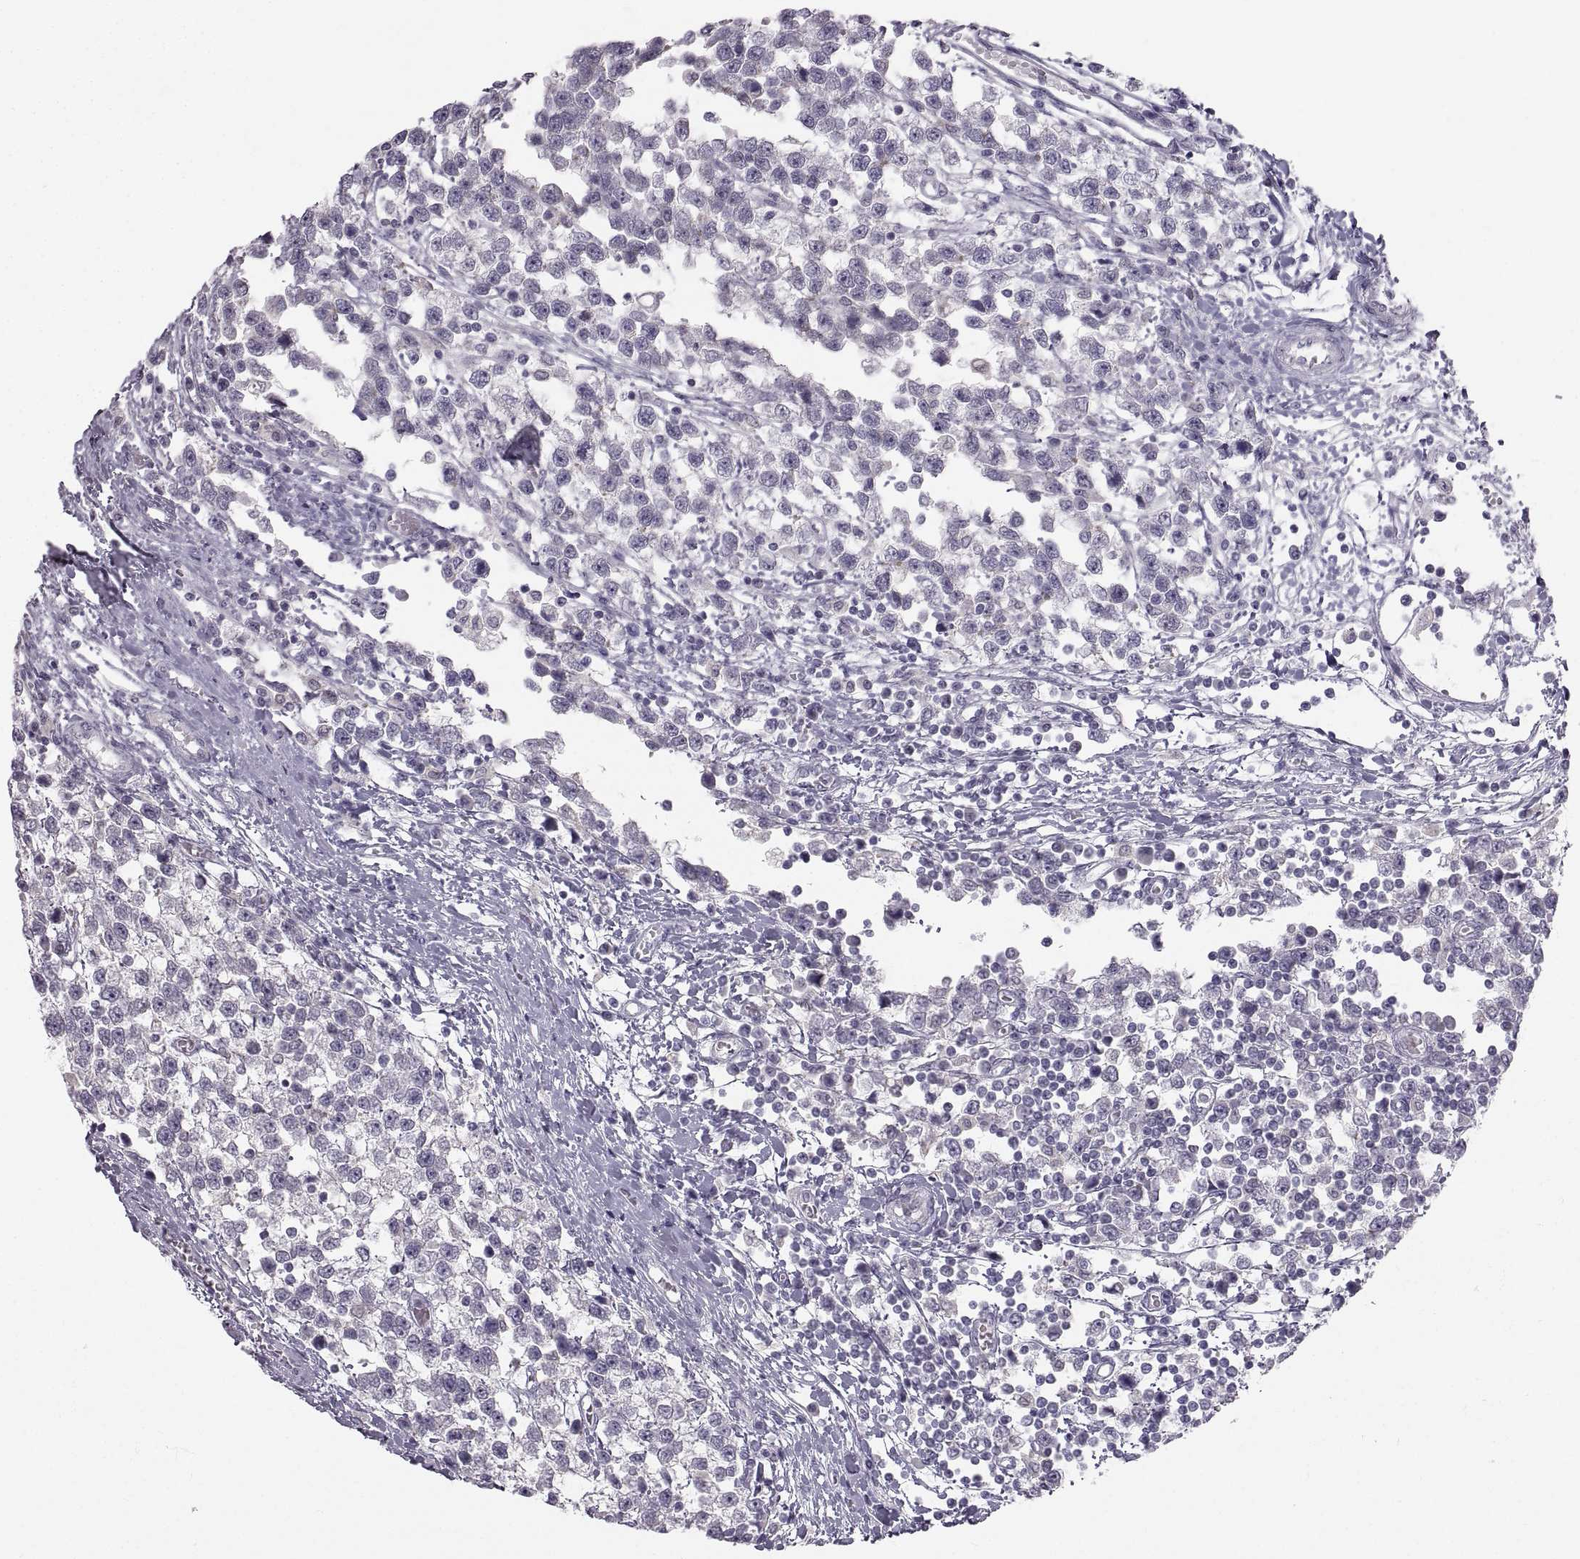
{"staining": {"intensity": "negative", "quantity": "none", "location": "none"}, "tissue": "testis cancer", "cell_type": "Tumor cells", "image_type": "cancer", "snomed": [{"axis": "morphology", "description": "Seminoma, NOS"}, {"axis": "topography", "description": "Testis"}], "caption": "The immunohistochemistry (IHC) image has no significant positivity in tumor cells of testis seminoma tissue.", "gene": "ZNF185", "patient": {"sex": "male", "age": 34}}